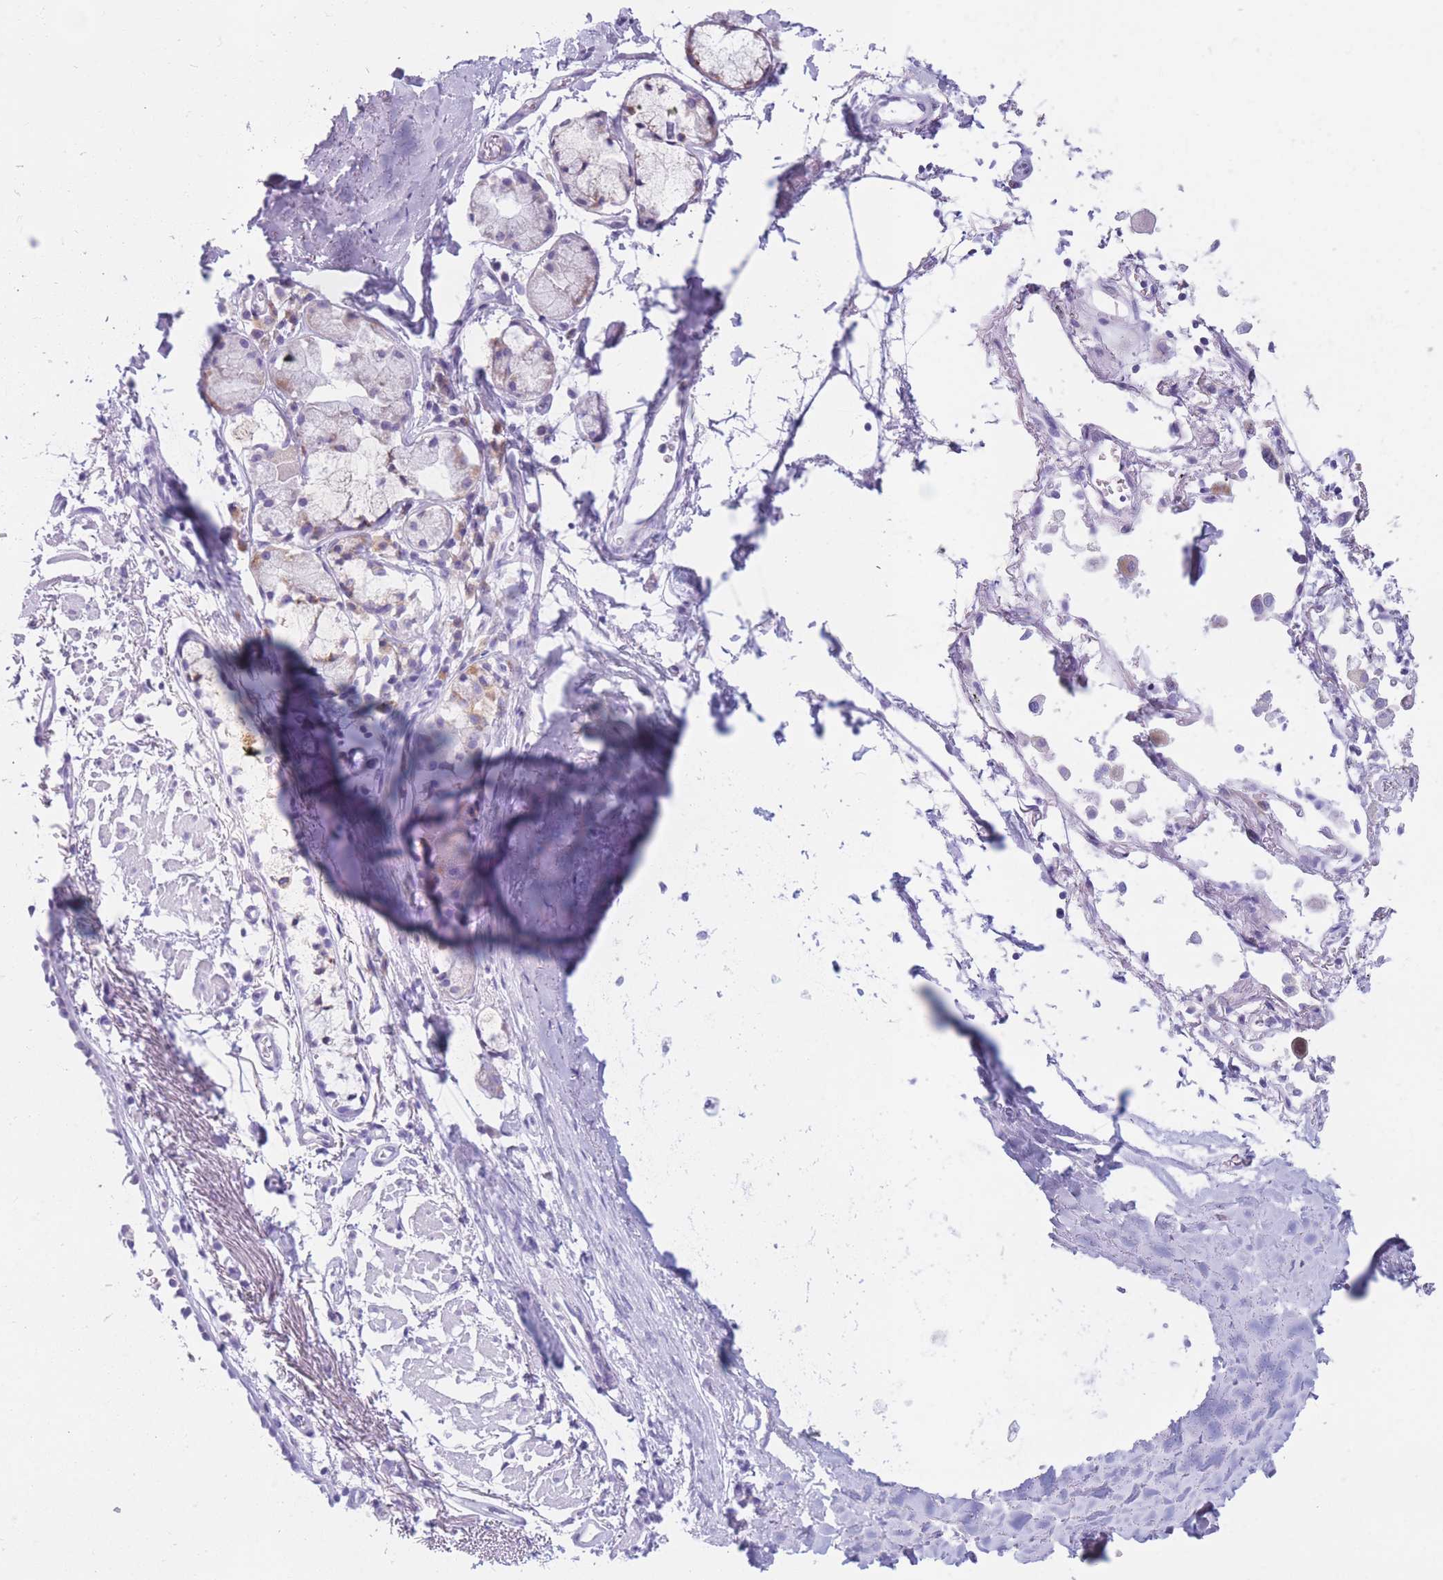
{"staining": {"intensity": "negative", "quantity": "none", "location": "none"}, "tissue": "adipose tissue", "cell_type": "Adipocytes", "image_type": "normal", "snomed": [{"axis": "morphology", "description": "Normal tissue, NOS"}, {"axis": "topography", "description": "Cartilage tissue"}], "caption": "Immunohistochemistry (IHC) image of normal adipose tissue: adipose tissue stained with DAB (3,3'-diaminobenzidine) shows no significant protein positivity in adipocytes.", "gene": "COL27A1", "patient": {"sex": "male", "age": 73}}